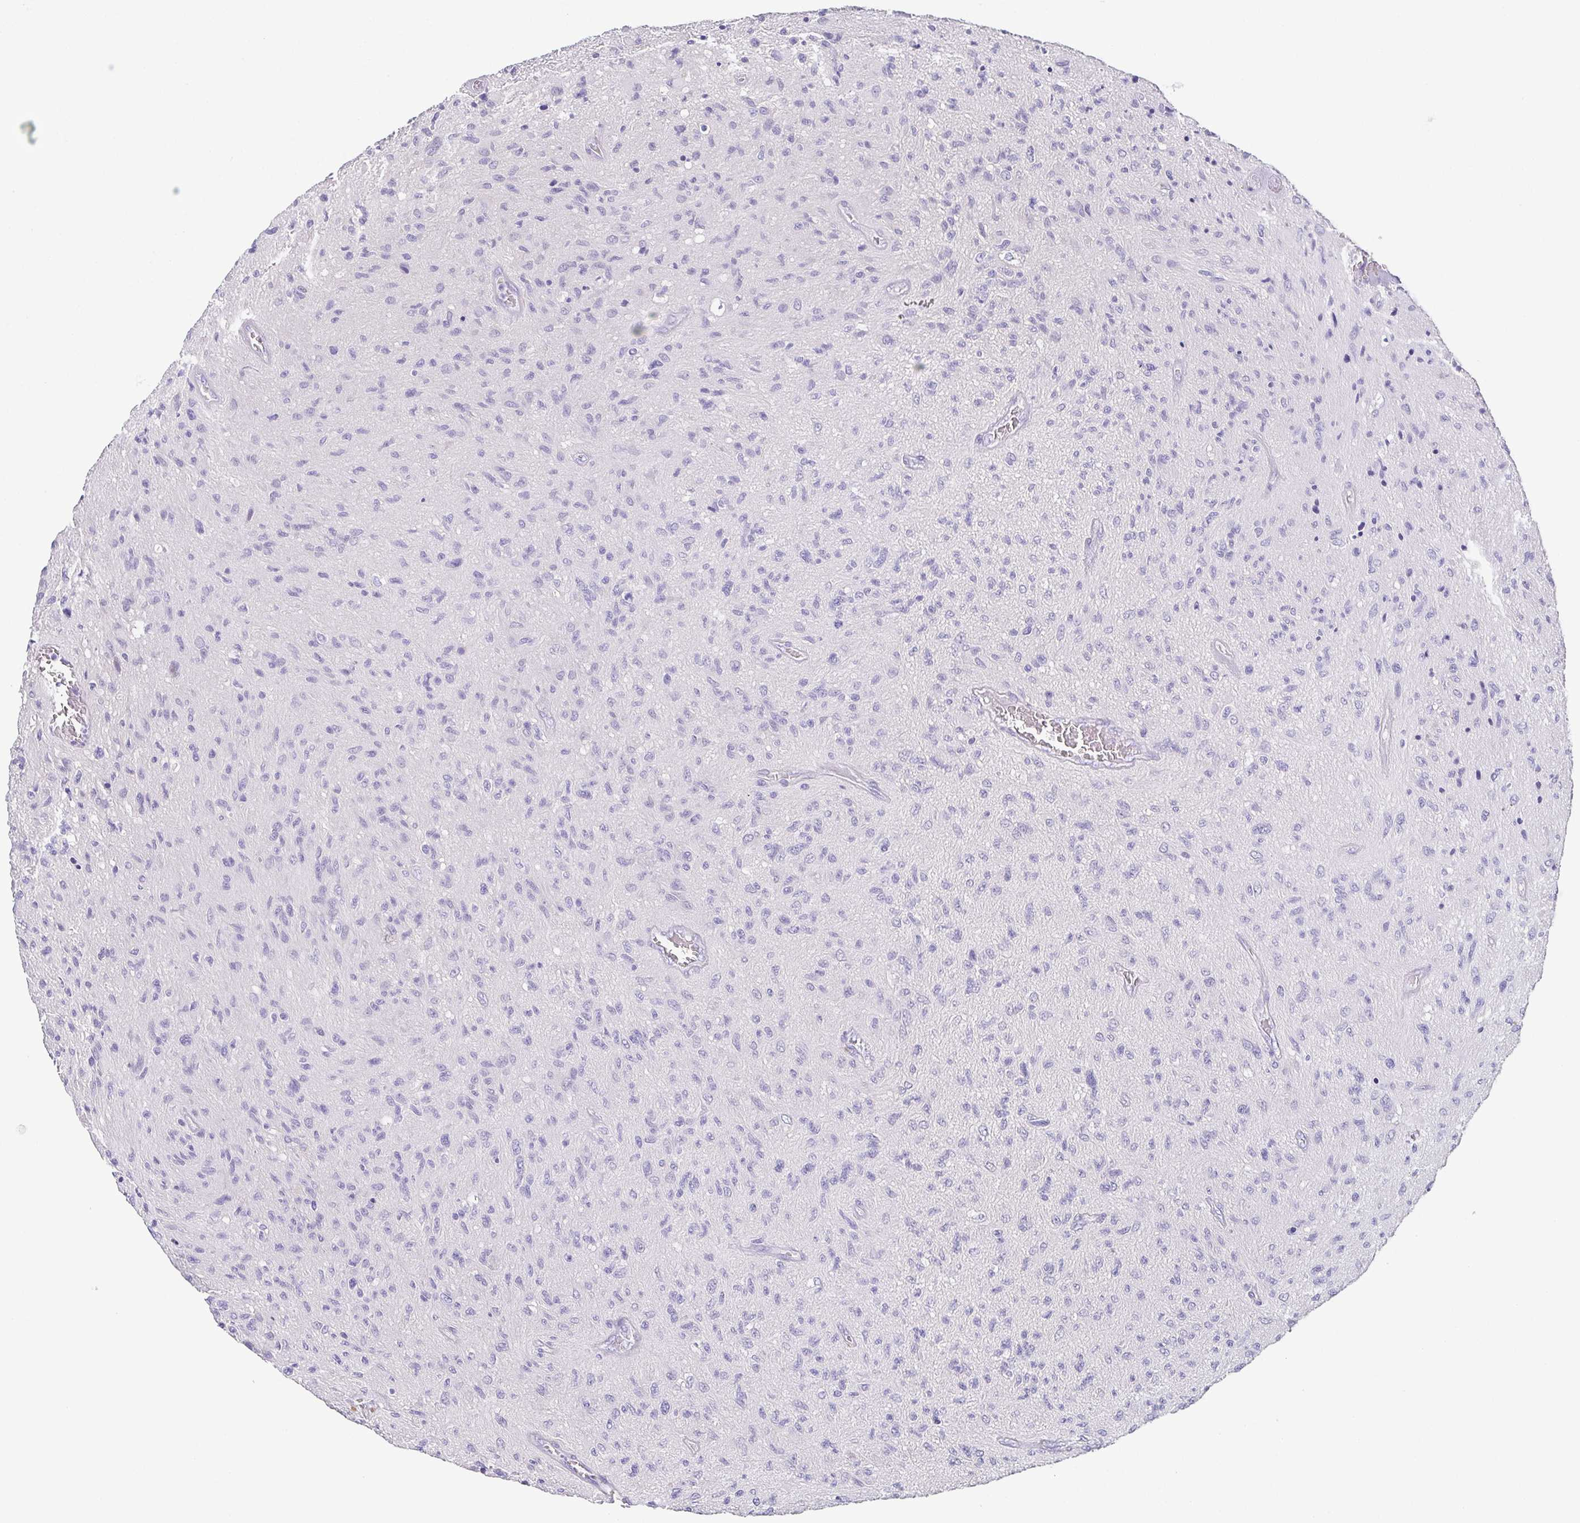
{"staining": {"intensity": "negative", "quantity": "none", "location": "none"}, "tissue": "glioma", "cell_type": "Tumor cells", "image_type": "cancer", "snomed": [{"axis": "morphology", "description": "Glioma, malignant, High grade"}, {"axis": "topography", "description": "Brain"}], "caption": "A high-resolution micrograph shows immunohistochemistry staining of high-grade glioma (malignant), which demonstrates no significant staining in tumor cells.", "gene": "PKDREJ", "patient": {"sex": "male", "age": 54}}